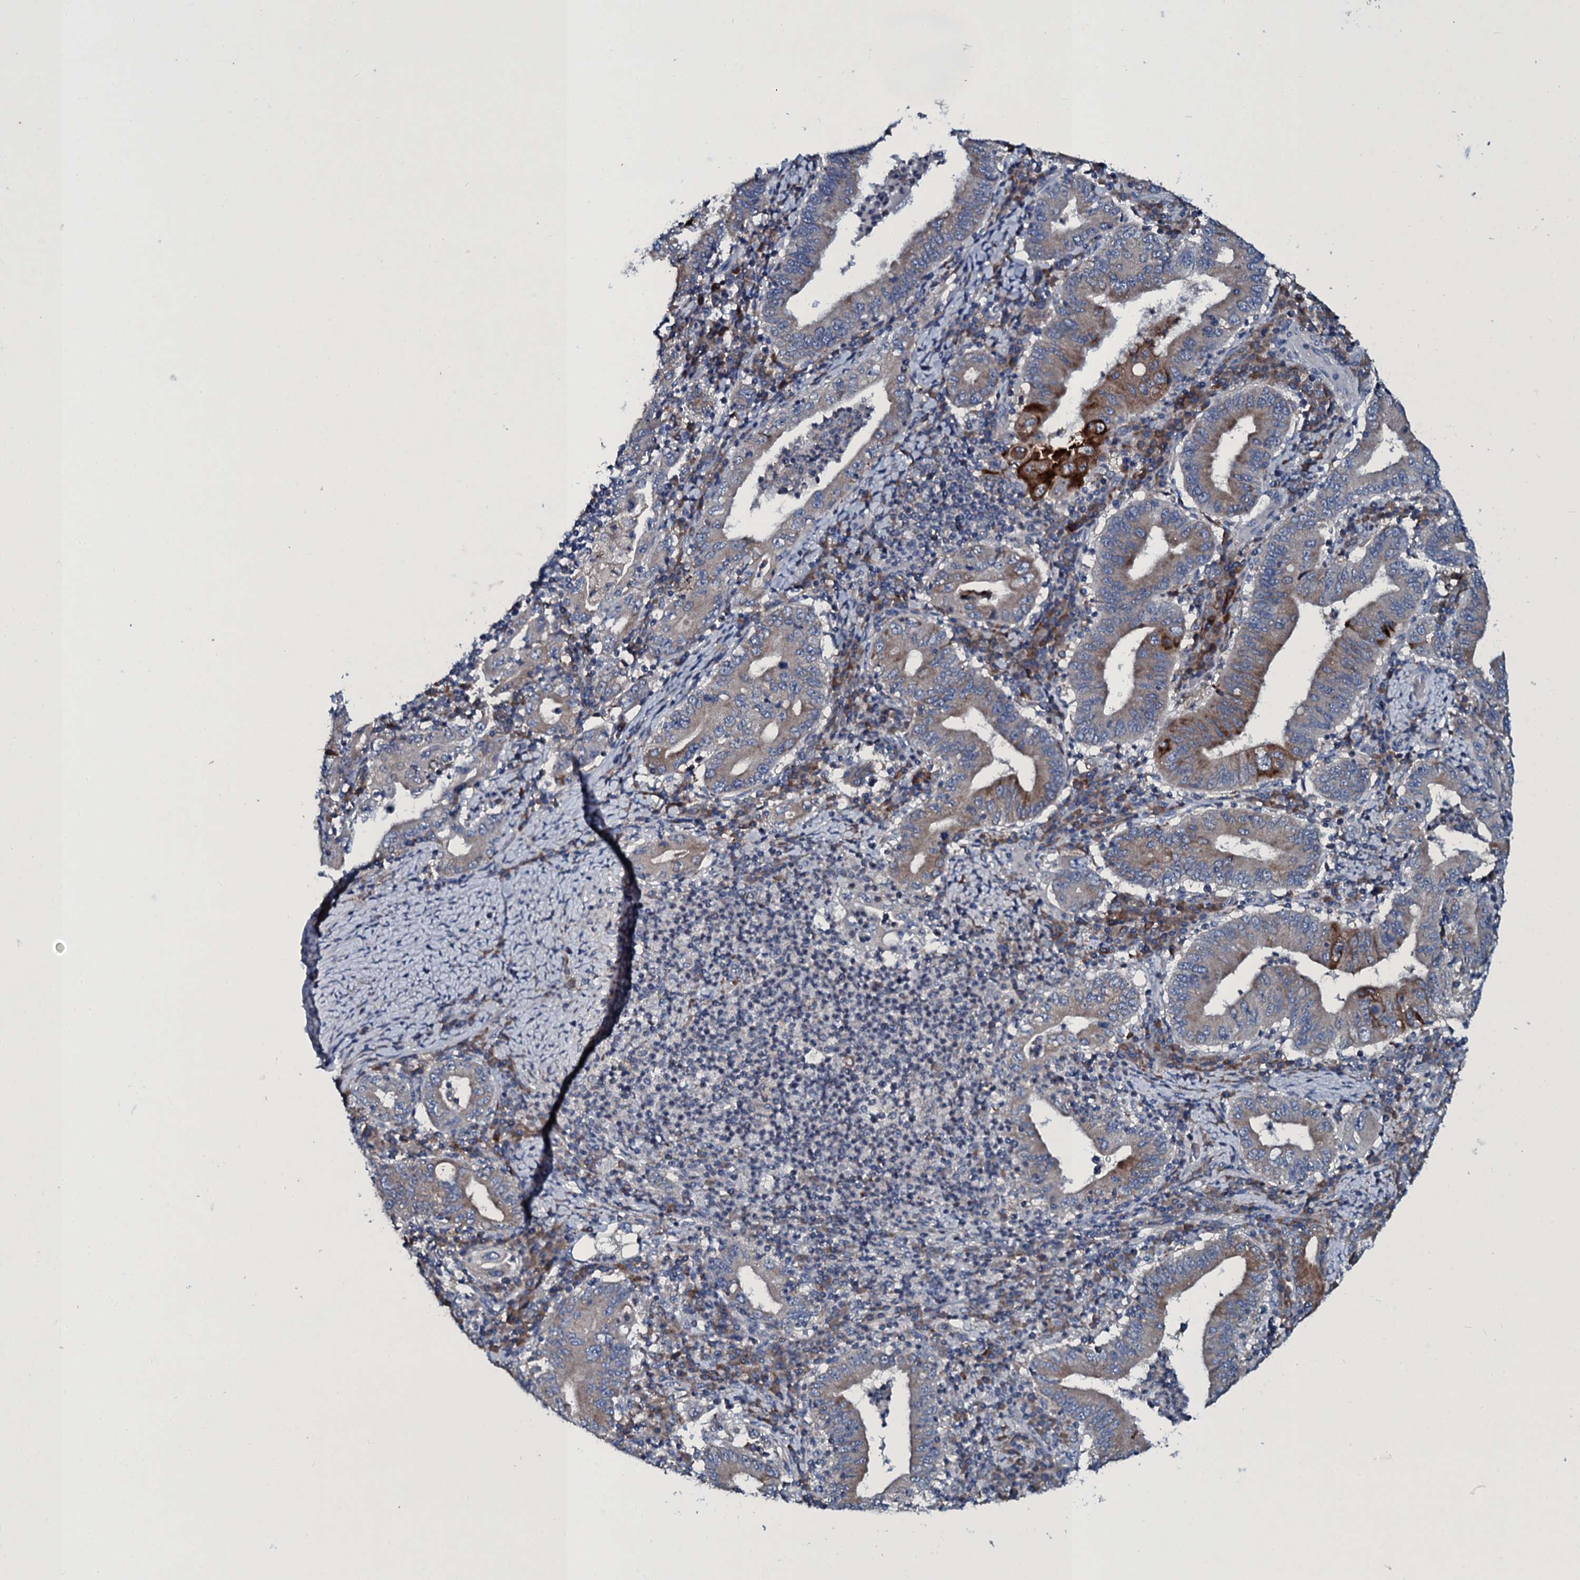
{"staining": {"intensity": "strong", "quantity": "<25%", "location": "cytoplasmic/membranous"}, "tissue": "stomach cancer", "cell_type": "Tumor cells", "image_type": "cancer", "snomed": [{"axis": "morphology", "description": "Normal tissue, NOS"}, {"axis": "morphology", "description": "Adenocarcinoma, NOS"}, {"axis": "topography", "description": "Esophagus"}, {"axis": "topography", "description": "Stomach, upper"}, {"axis": "topography", "description": "Peripheral nerve tissue"}], "caption": "Tumor cells show medium levels of strong cytoplasmic/membranous expression in about <25% of cells in stomach cancer (adenocarcinoma).", "gene": "TPGS2", "patient": {"sex": "male", "age": 62}}